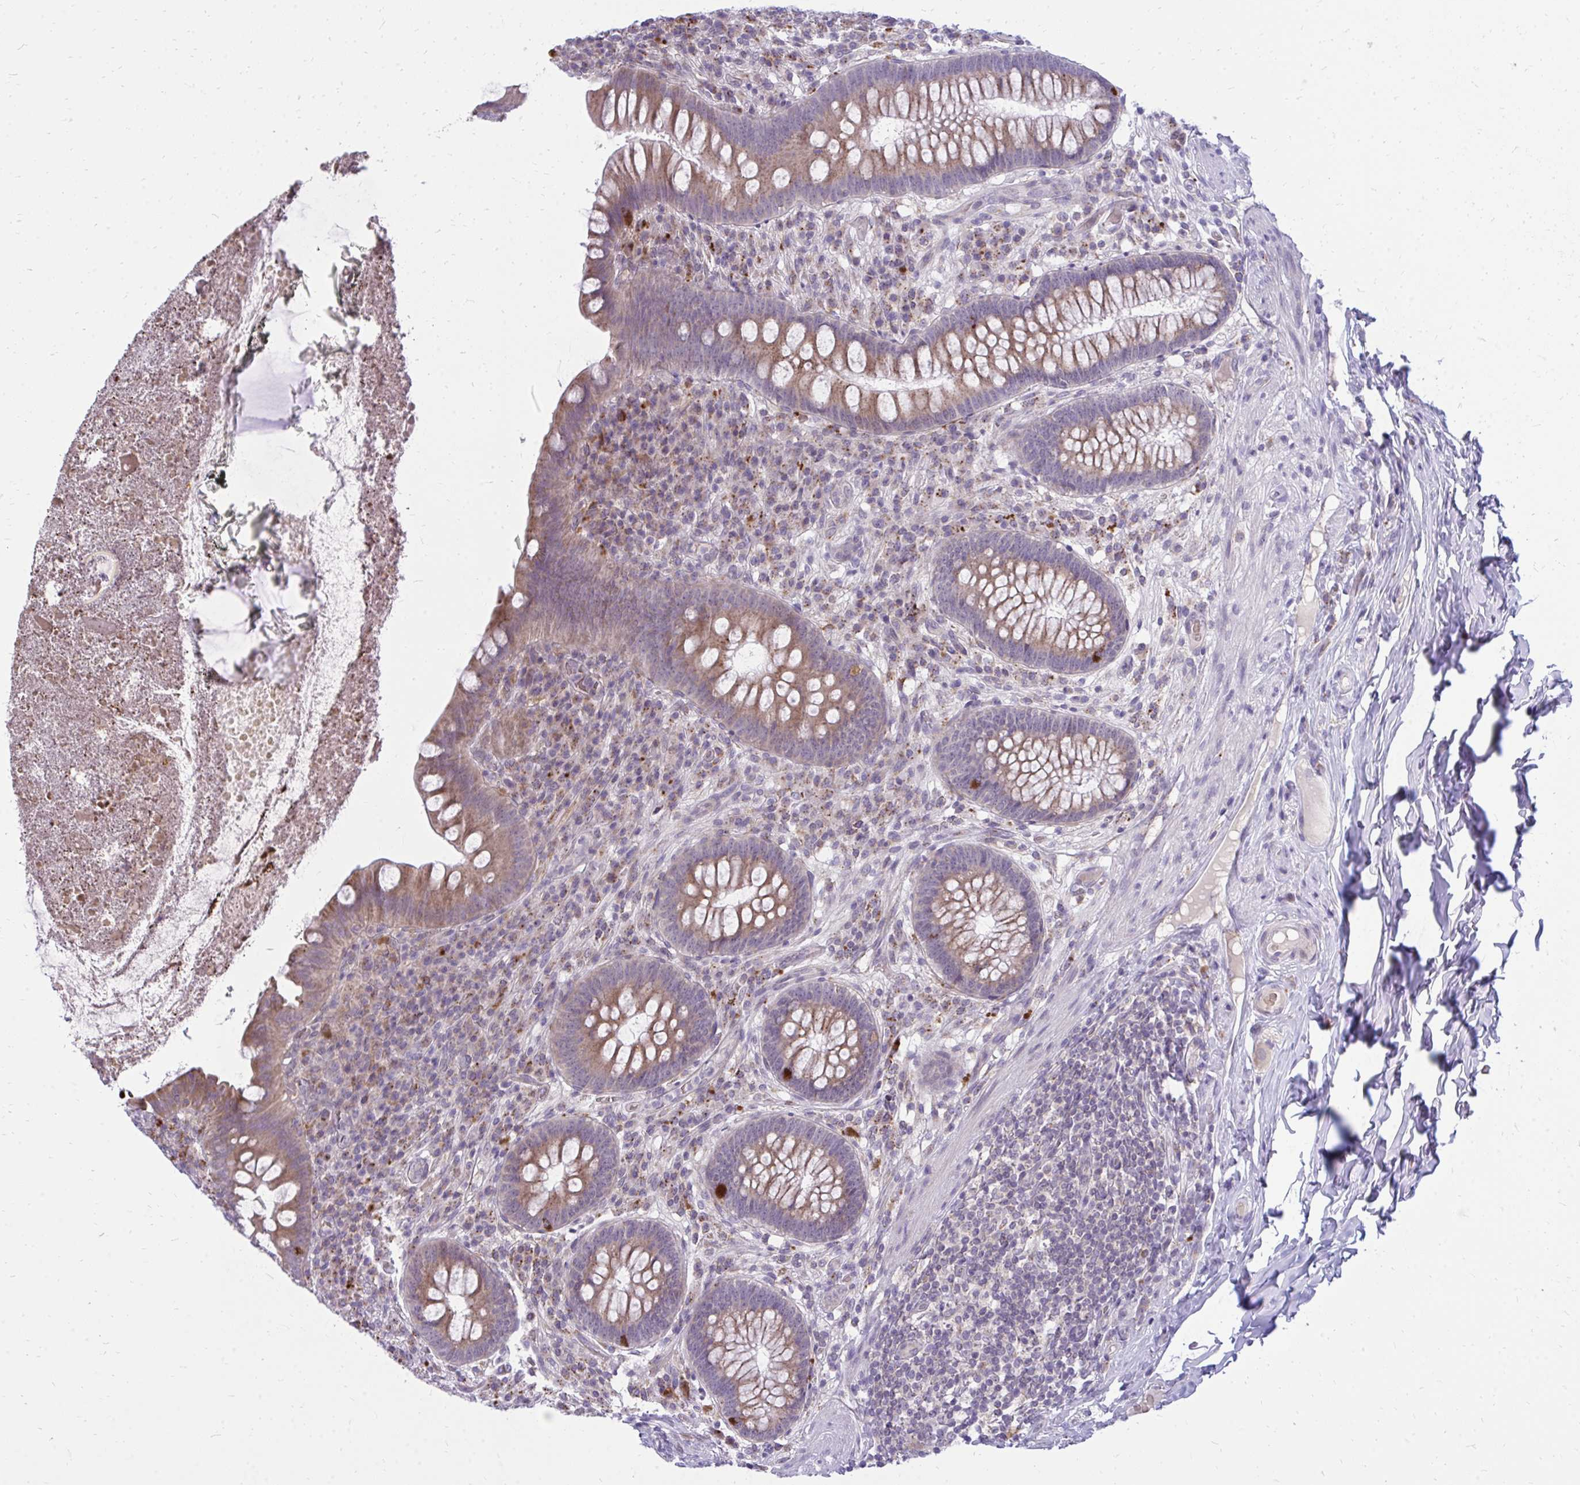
{"staining": {"intensity": "moderate", "quantity": "25%-75%", "location": "cytoplasmic/membranous"}, "tissue": "appendix", "cell_type": "Glandular cells", "image_type": "normal", "snomed": [{"axis": "morphology", "description": "Normal tissue, NOS"}, {"axis": "topography", "description": "Appendix"}], "caption": "Normal appendix exhibits moderate cytoplasmic/membranous positivity in approximately 25%-75% of glandular cells.", "gene": "ZSCAN25", "patient": {"sex": "male", "age": 71}}